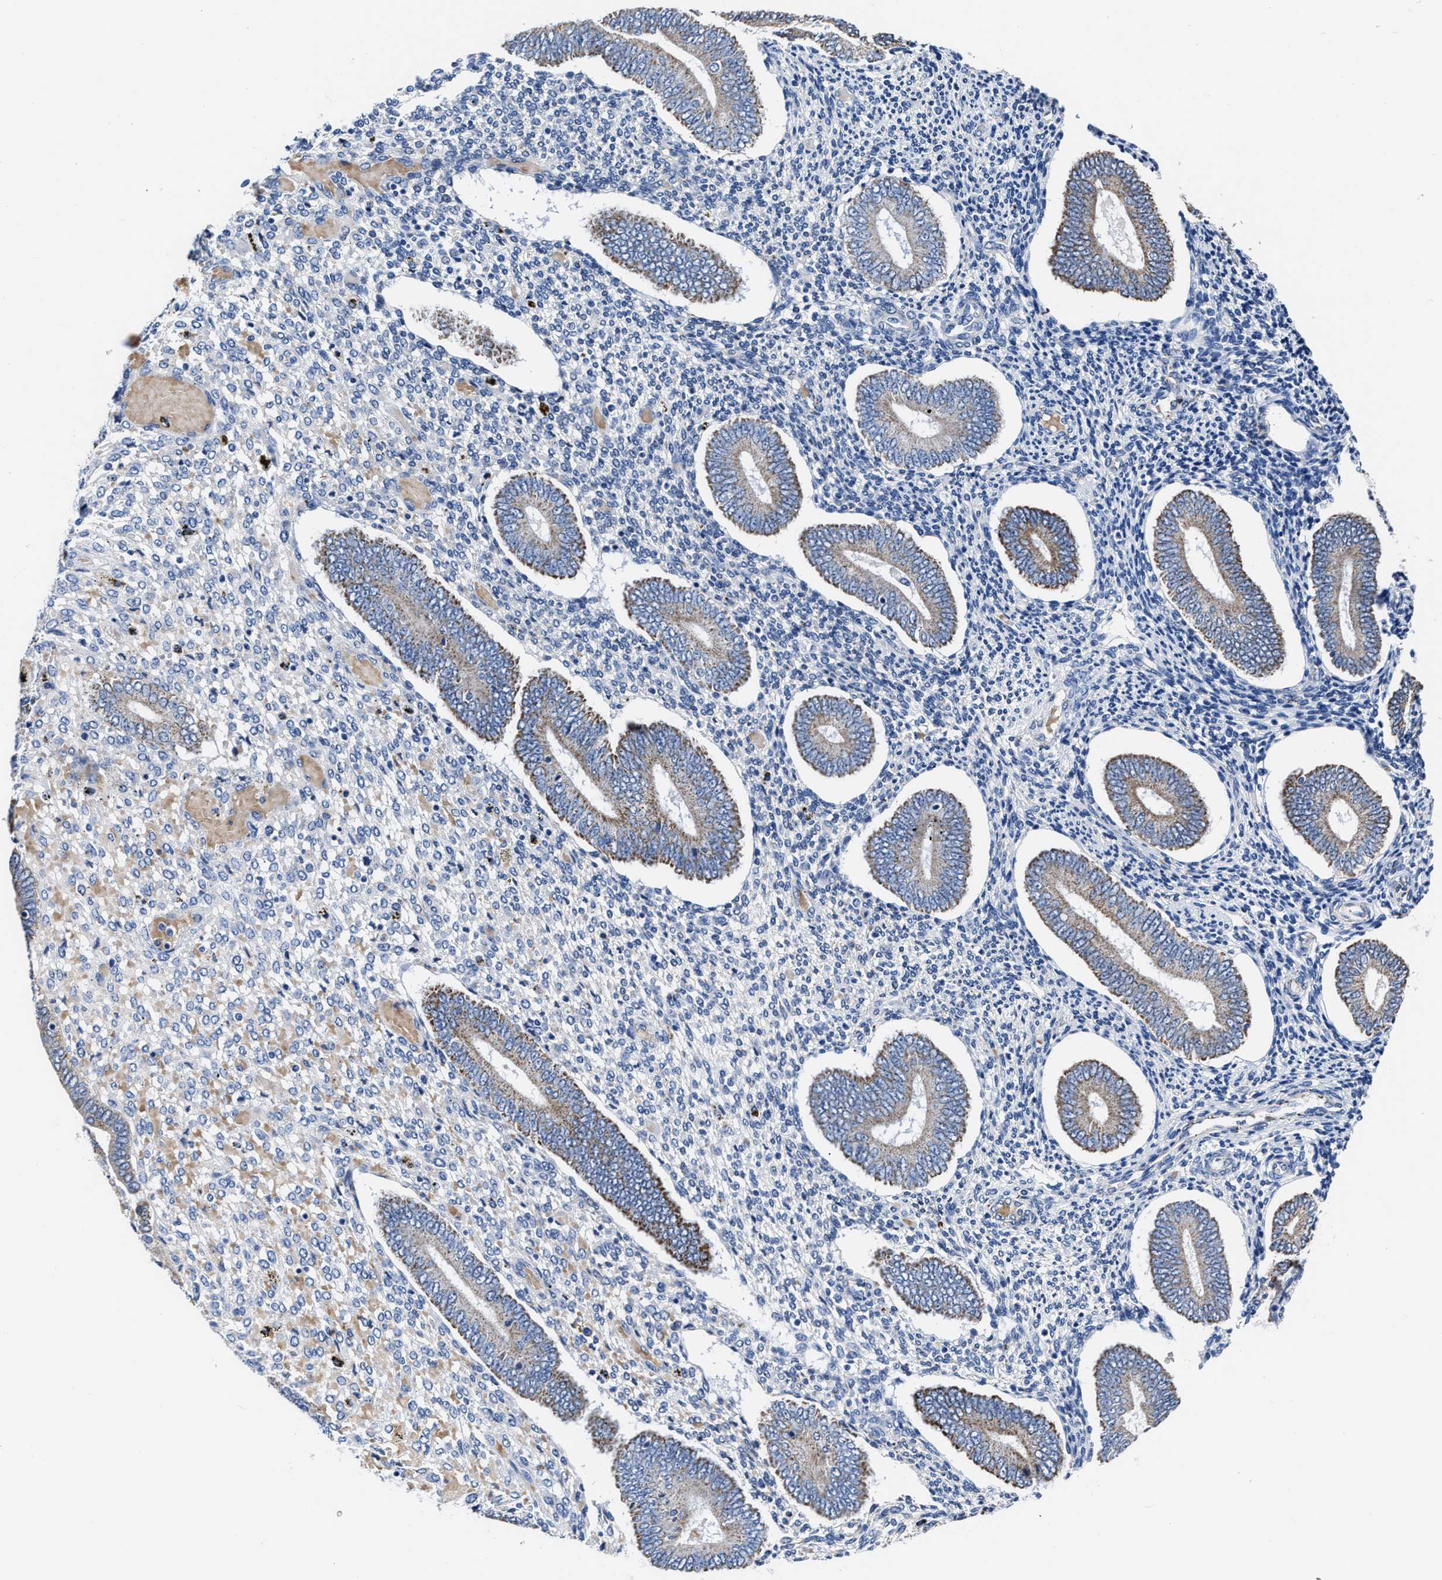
{"staining": {"intensity": "negative", "quantity": "none", "location": "none"}, "tissue": "endometrium", "cell_type": "Cells in endometrial stroma", "image_type": "normal", "snomed": [{"axis": "morphology", "description": "Normal tissue, NOS"}, {"axis": "topography", "description": "Endometrium"}], "caption": "High magnification brightfield microscopy of unremarkable endometrium stained with DAB (3,3'-diaminobenzidine) (brown) and counterstained with hematoxylin (blue): cells in endometrial stroma show no significant positivity. (DAB immunohistochemistry (IHC), high magnification).", "gene": "KCNMB3", "patient": {"sex": "female", "age": 42}}